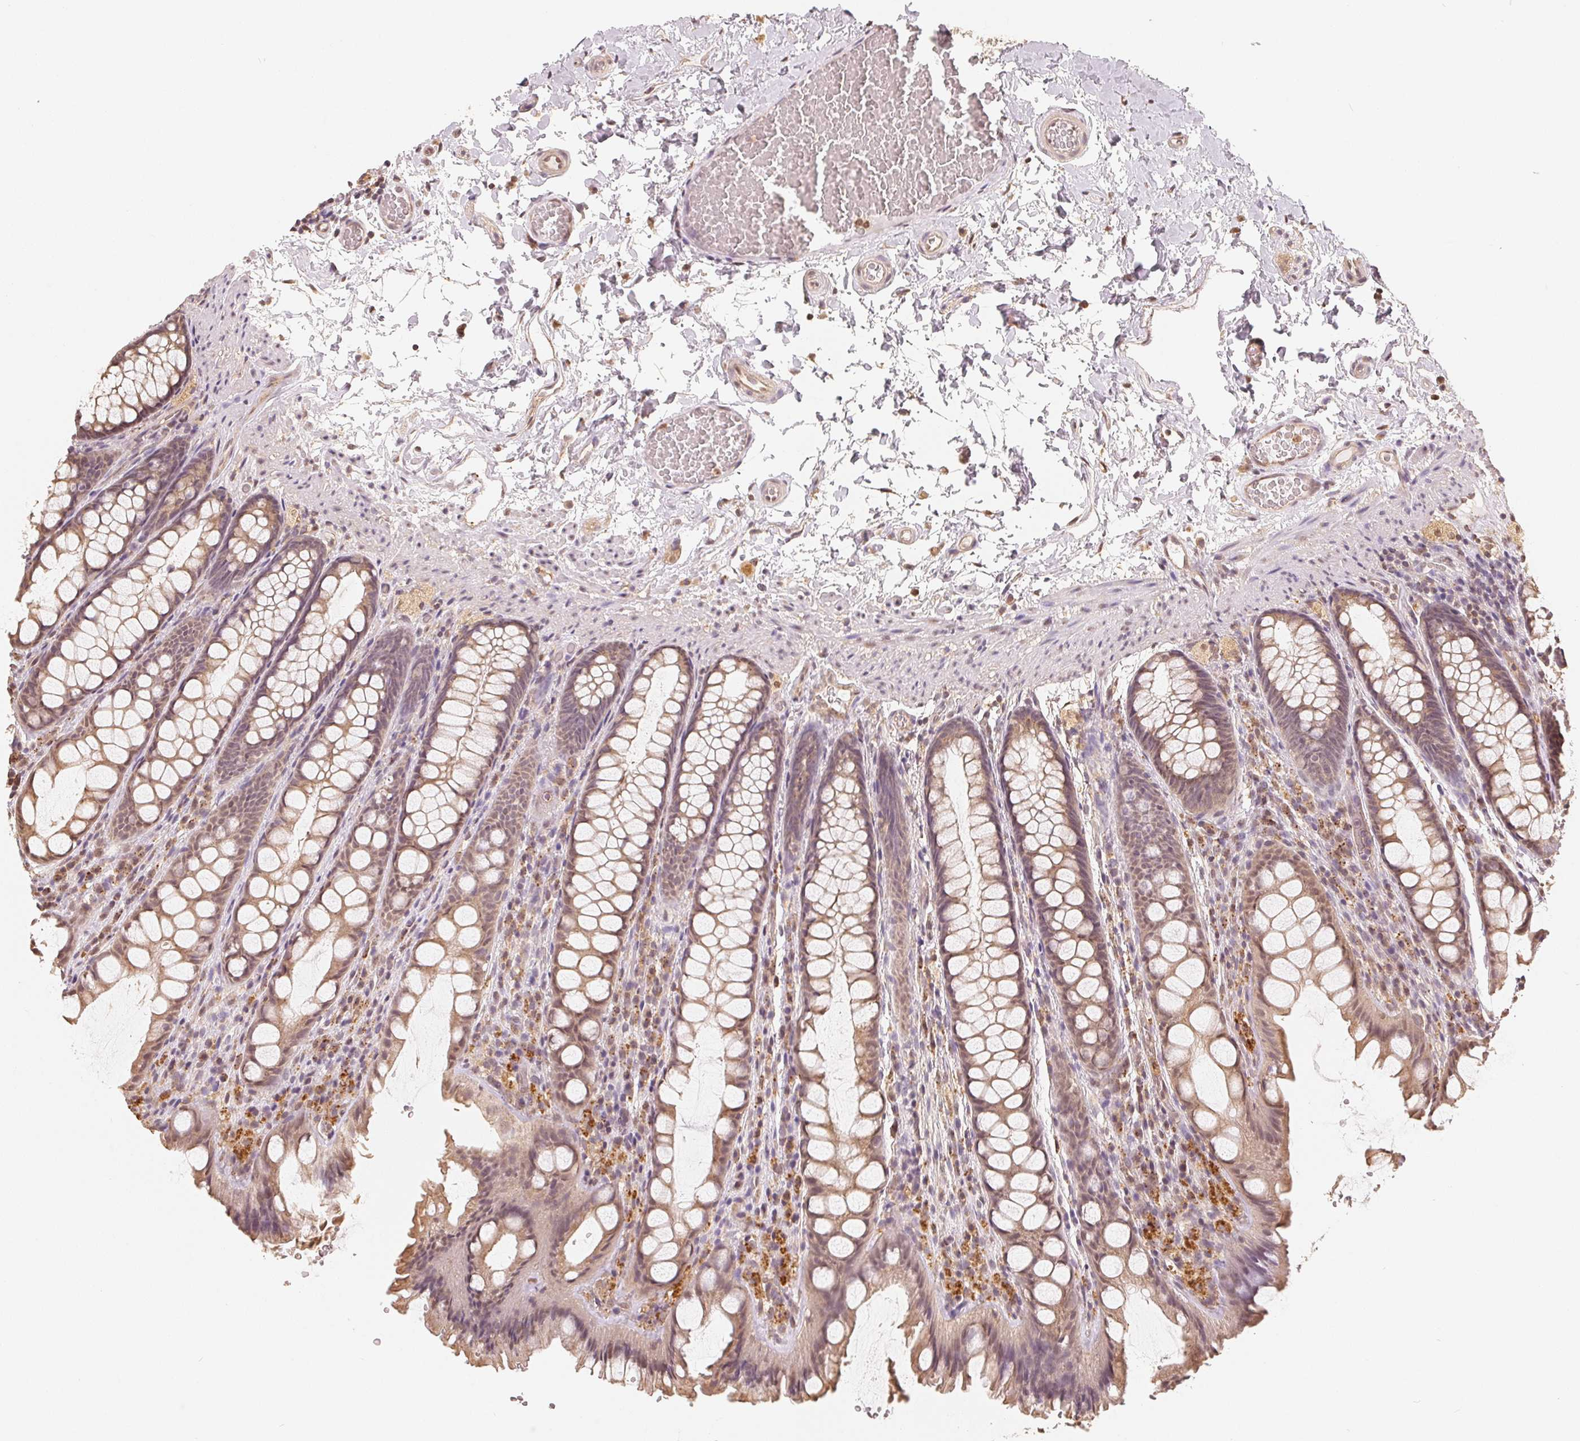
{"staining": {"intensity": "weak", "quantity": ">75%", "location": "cytoplasmic/membranous,nuclear"}, "tissue": "colon", "cell_type": "Endothelial cells", "image_type": "normal", "snomed": [{"axis": "morphology", "description": "Normal tissue, NOS"}, {"axis": "topography", "description": "Colon"}], "caption": "Immunohistochemistry staining of unremarkable colon, which exhibits low levels of weak cytoplasmic/membranous,nuclear staining in approximately >75% of endothelial cells indicating weak cytoplasmic/membranous,nuclear protein staining. The staining was performed using DAB (3,3'-diaminobenzidine) (brown) for protein detection and nuclei were counterstained in hematoxylin (blue).", "gene": "GUSB", "patient": {"sex": "male", "age": 47}}